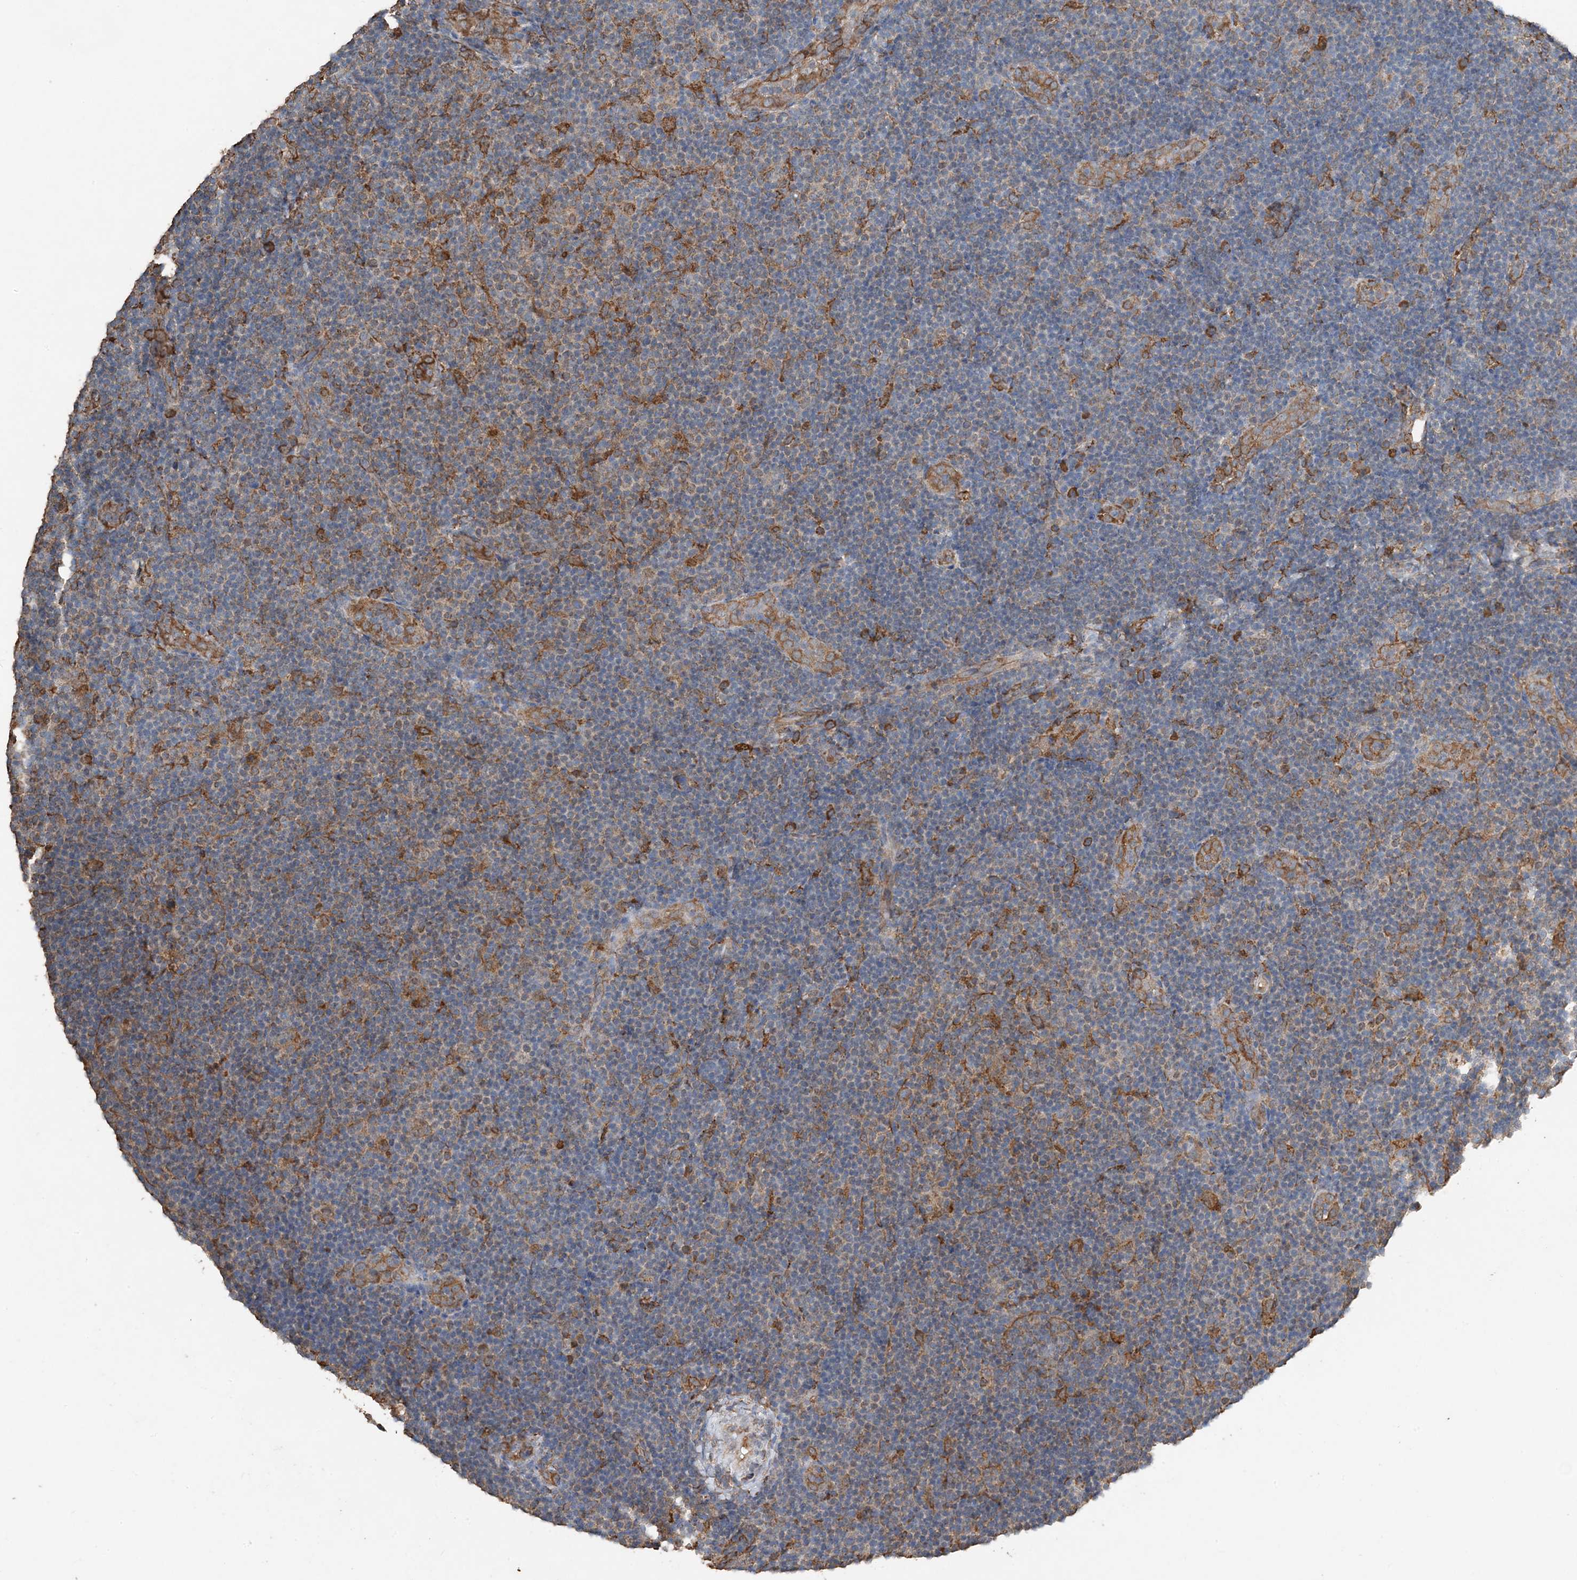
{"staining": {"intensity": "moderate", "quantity": "25%-75%", "location": "cytoplasmic/membranous"}, "tissue": "lymphoma", "cell_type": "Tumor cells", "image_type": "cancer", "snomed": [{"axis": "morphology", "description": "Malignant lymphoma, non-Hodgkin's type, Low grade"}, {"axis": "topography", "description": "Lymph node"}], "caption": "Malignant lymphoma, non-Hodgkin's type (low-grade) stained for a protein (brown) demonstrates moderate cytoplasmic/membranous positive positivity in about 25%-75% of tumor cells.", "gene": "PDIA6", "patient": {"sex": "male", "age": 83}}